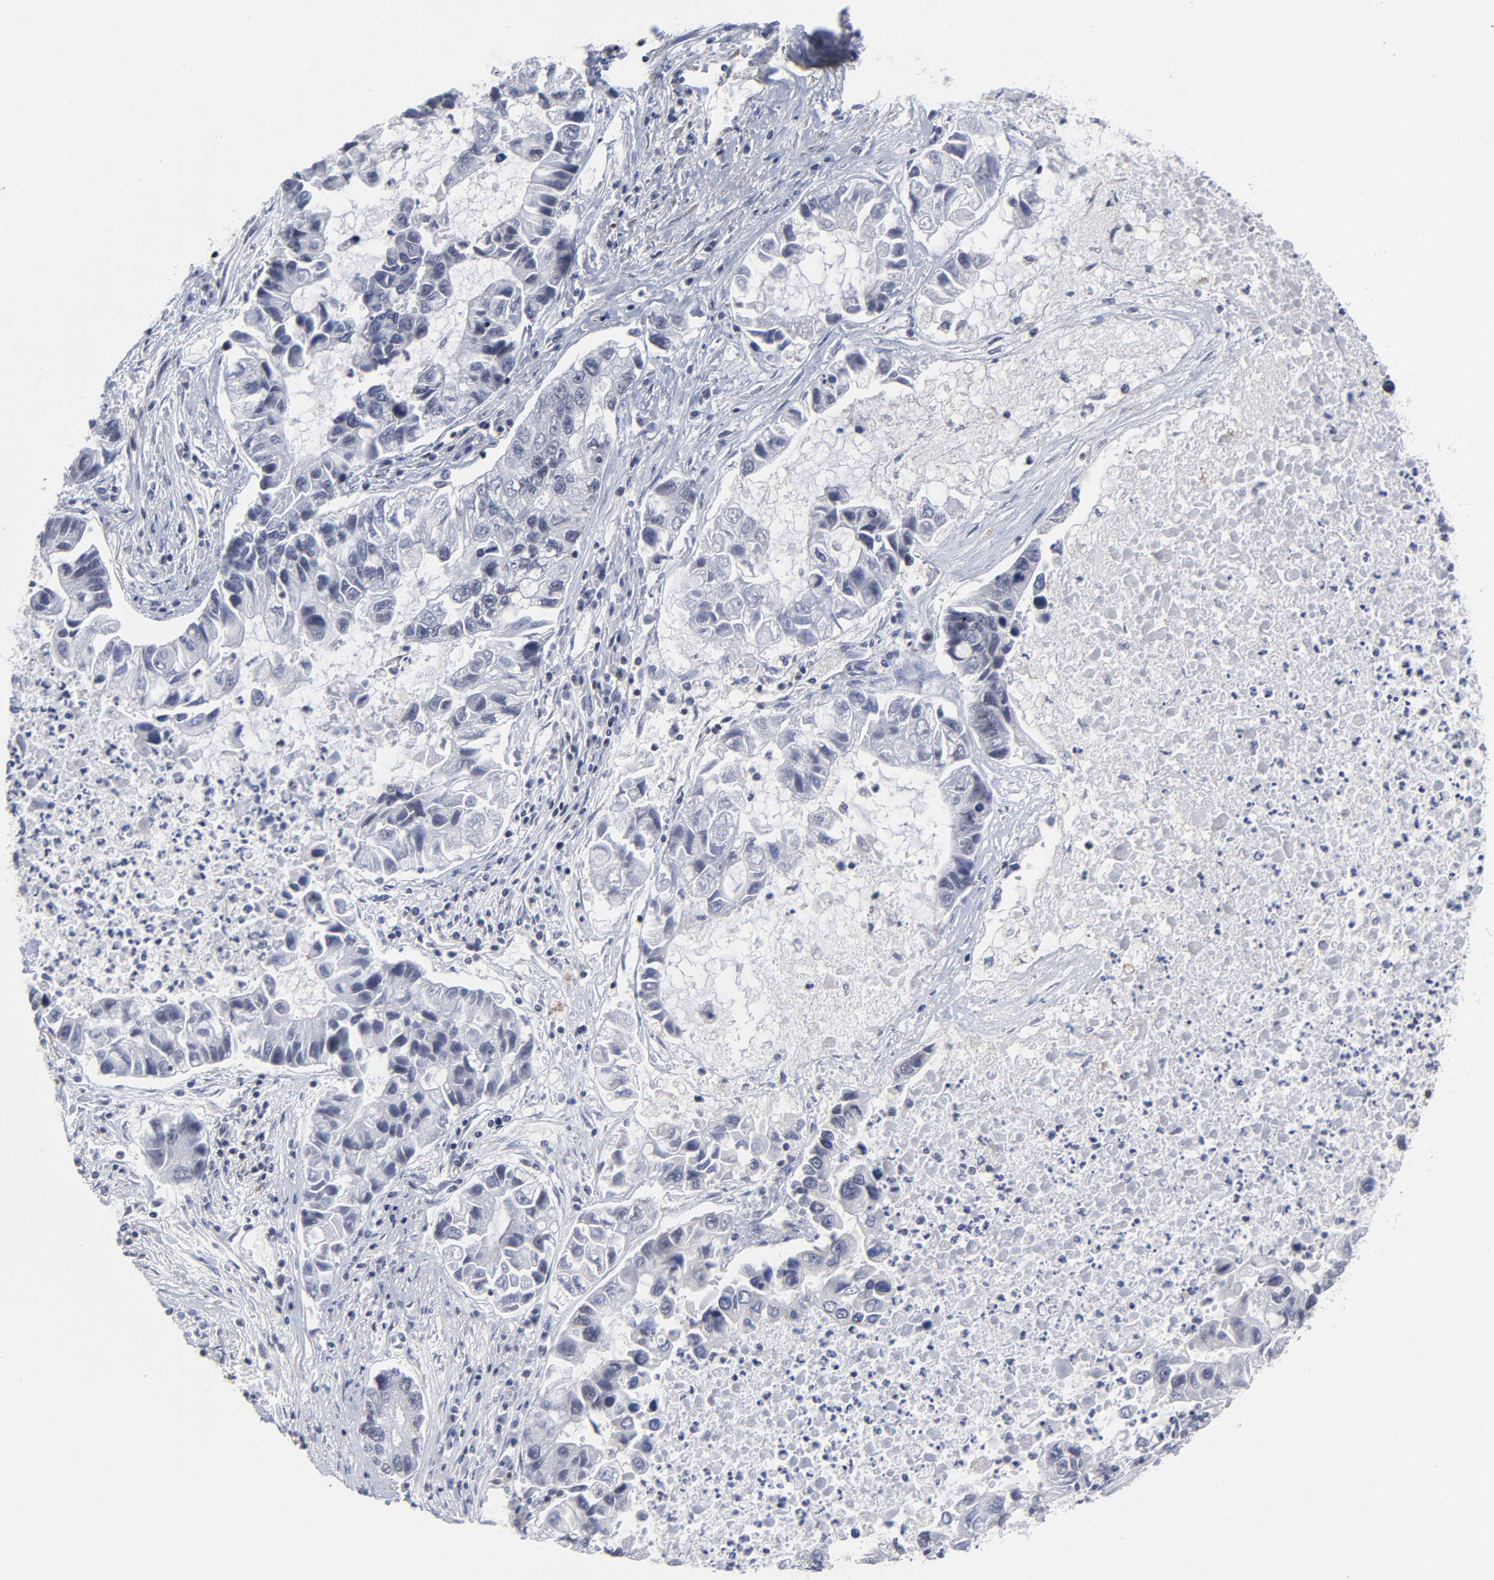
{"staining": {"intensity": "negative", "quantity": "none", "location": "none"}, "tissue": "lung cancer", "cell_type": "Tumor cells", "image_type": "cancer", "snomed": [{"axis": "morphology", "description": "Adenocarcinoma, NOS"}, {"axis": "topography", "description": "Lung"}], "caption": "Histopathology image shows no significant protein staining in tumor cells of adenocarcinoma (lung).", "gene": "CTCF", "patient": {"sex": "female", "age": 51}}